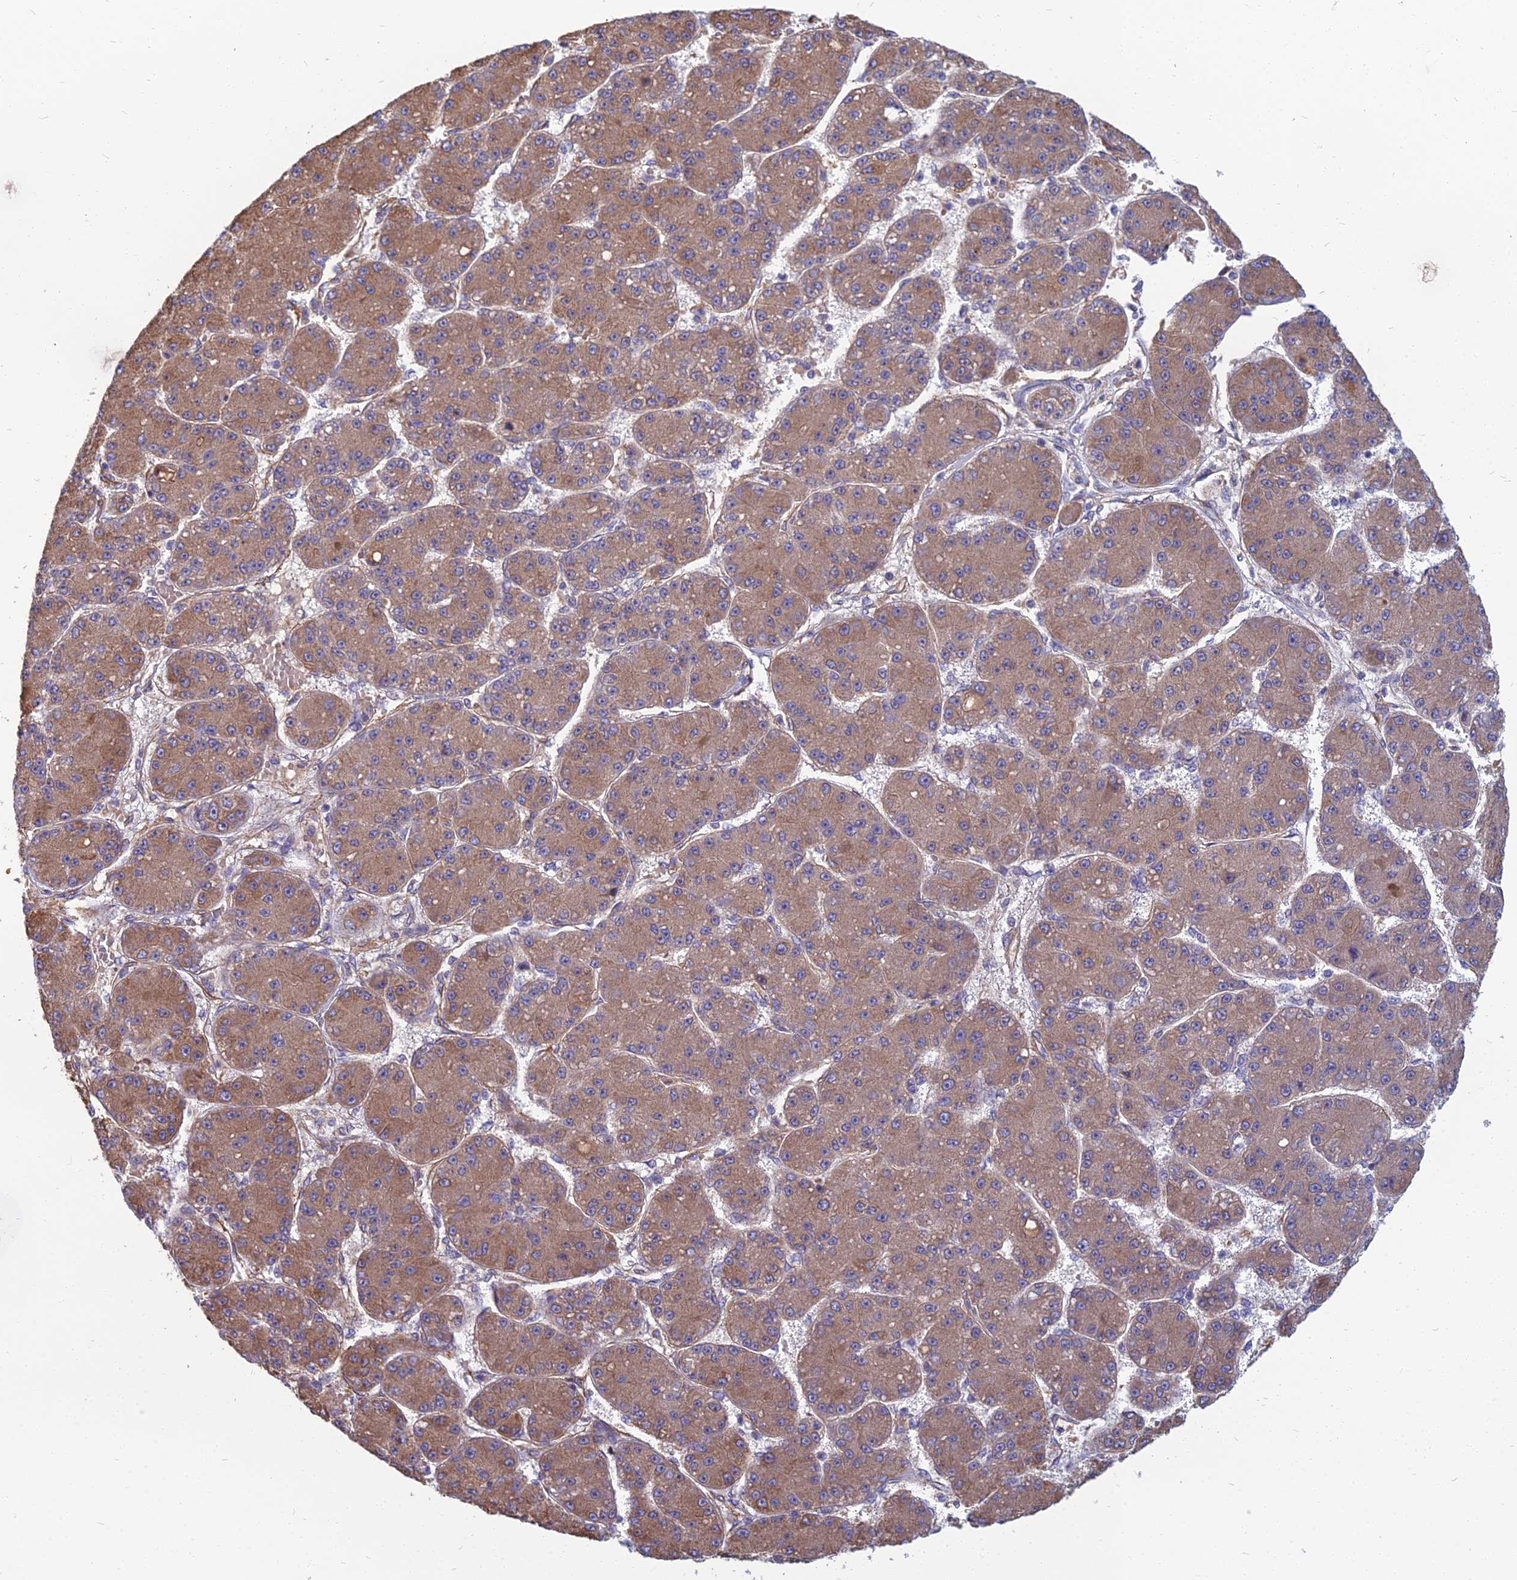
{"staining": {"intensity": "moderate", "quantity": ">75%", "location": "cytoplasmic/membranous"}, "tissue": "liver cancer", "cell_type": "Tumor cells", "image_type": "cancer", "snomed": [{"axis": "morphology", "description": "Carcinoma, Hepatocellular, NOS"}, {"axis": "topography", "description": "Liver"}], "caption": "A brown stain highlights moderate cytoplasmic/membranous expression of a protein in hepatocellular carcinoma (liver) tumor cells.", "gene": "WDR24", "patient": {"sex": "male", "age": 67}}